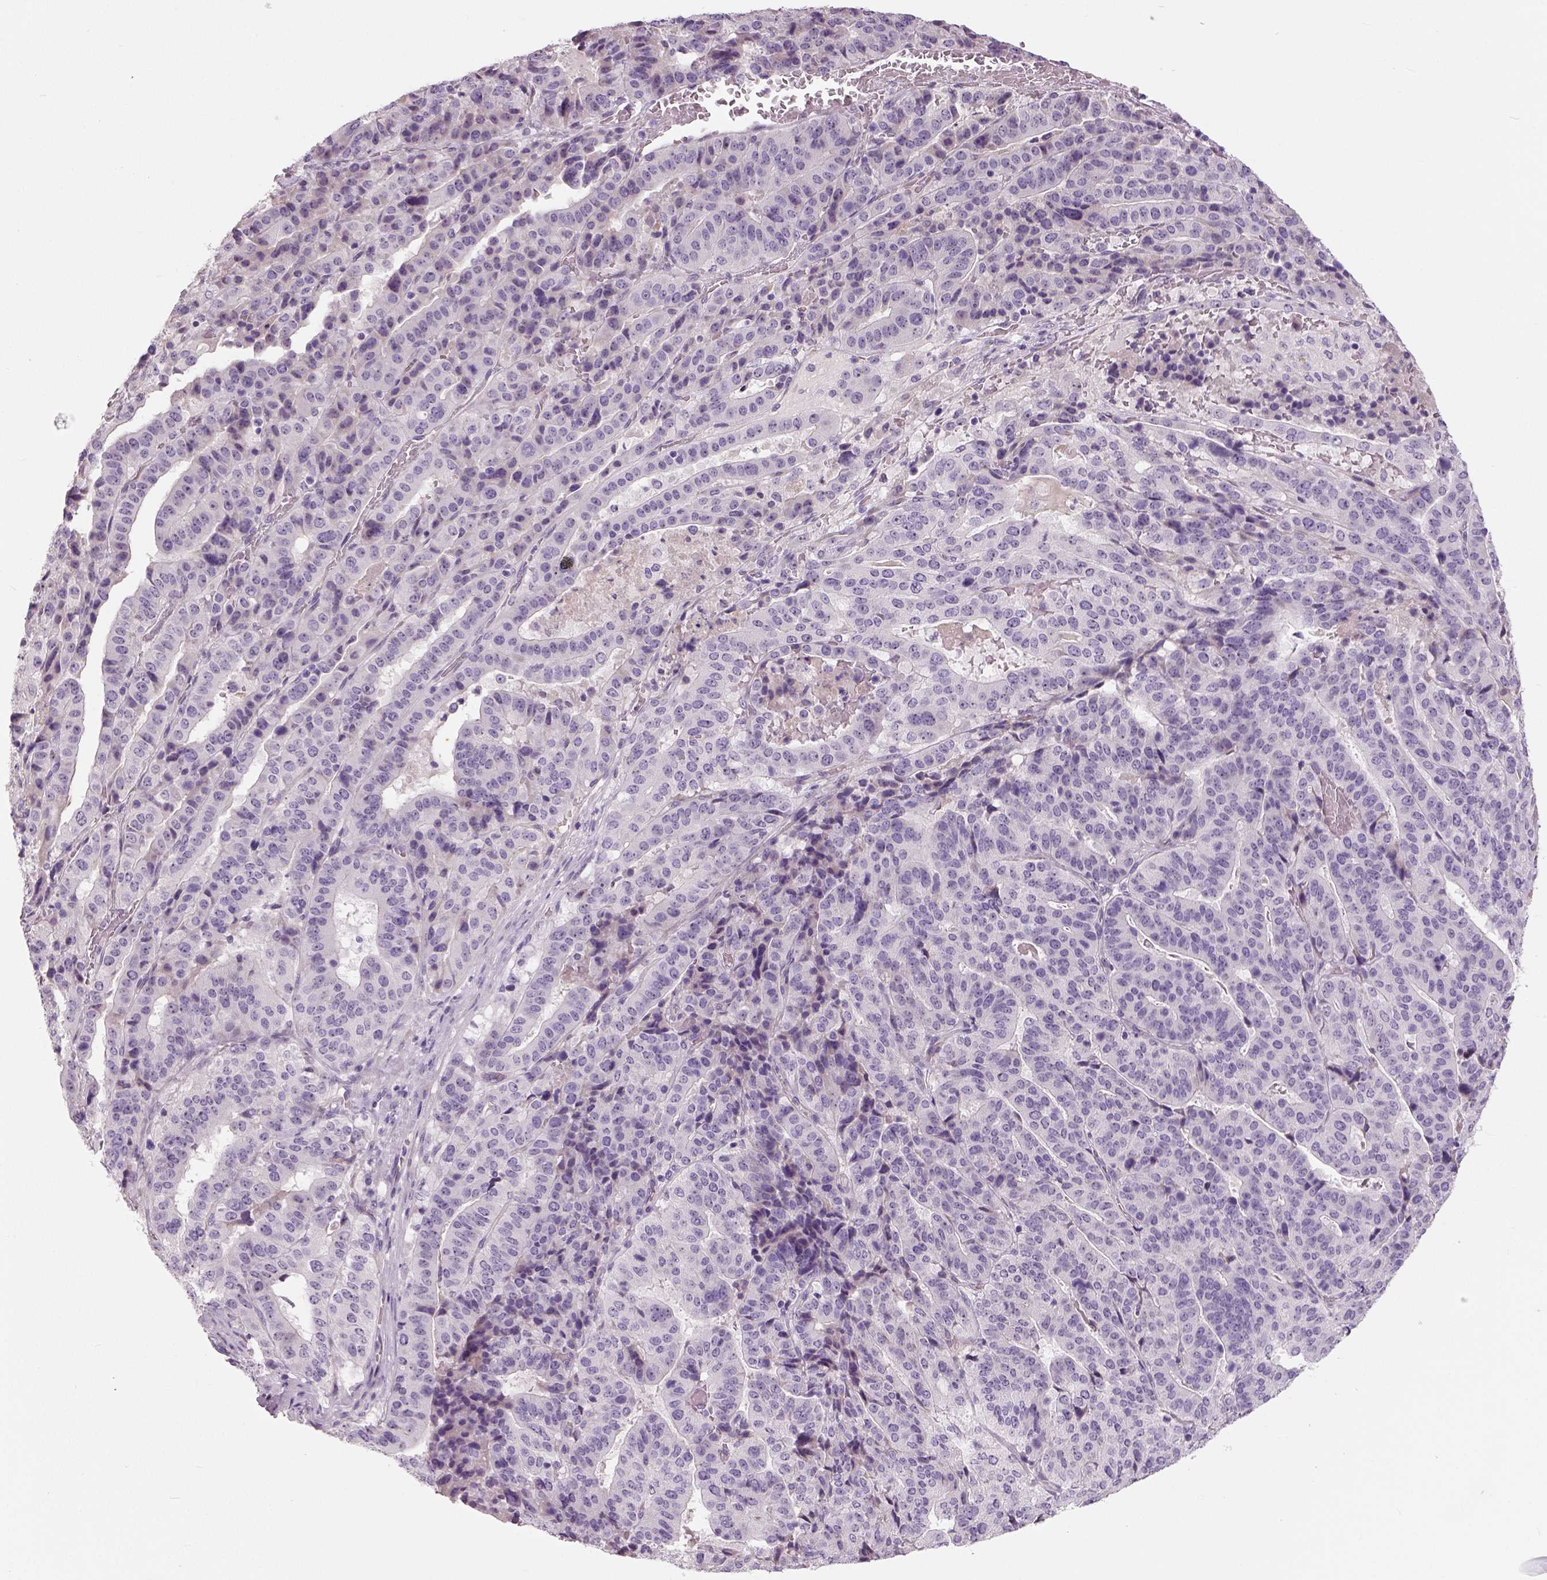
{"staining": {"intensity": "negative", "quantity": "none", "location": "none"}, "tissue": "stomach cancer", "cell_type": "Tumor cells", "image_type": "cancer", "snomed": [{"axis": "morphology", "description": "Adenocarcinoma, NOS"}, {"axis": "topography", "description": "Stomach"}], "caption": "DAB (3,3'-diaminobenzidine) immunohistochemical staining of human stomach cancer (adenocarcinoma) reveals no significant staining in tumor cells.", "gene": "NECAB1", "patient": {"sex": "male", "age": 48}}